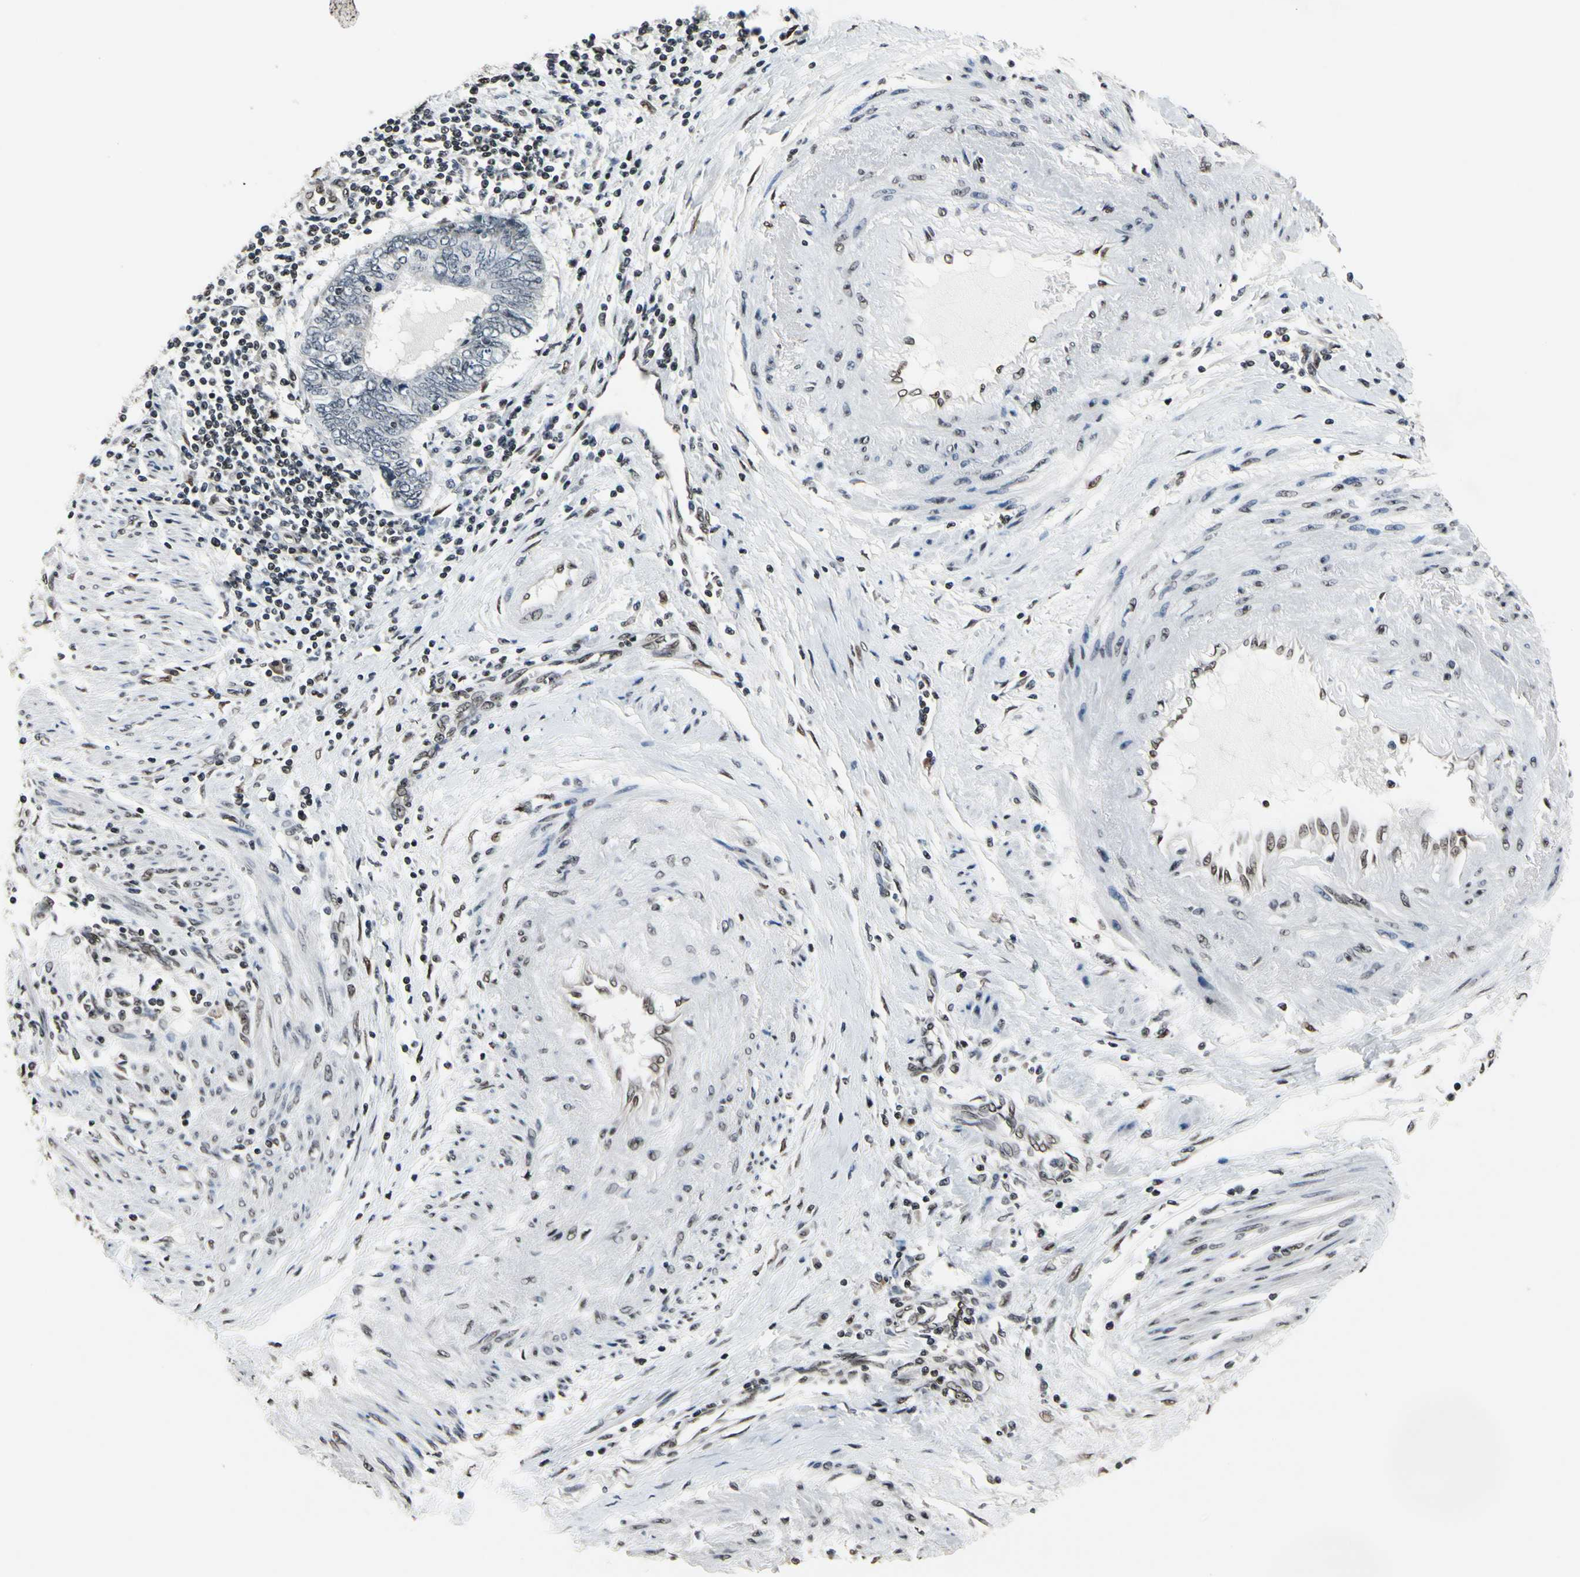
{"staining": {"intensity": "negative", "quantity": "none", "location": "none"}, "tissue": "endometrial cancer", "cell_type": "Tumor cells", "image_type": "cancer", "snomed": [{"axis": "morphology", "description": "Adenocarcinoma, NOS"}, {"axis": "topography", "description": "Uterus"}, {"axis": "topography", "description": "Endometrium"}], "caption": "Immunohistochemistry of adenocarcinoma (endometrial) demonstrates no expression in tumor cells.", "gene": "RECQL", "patient": {"sex": "female", "age": 70}}